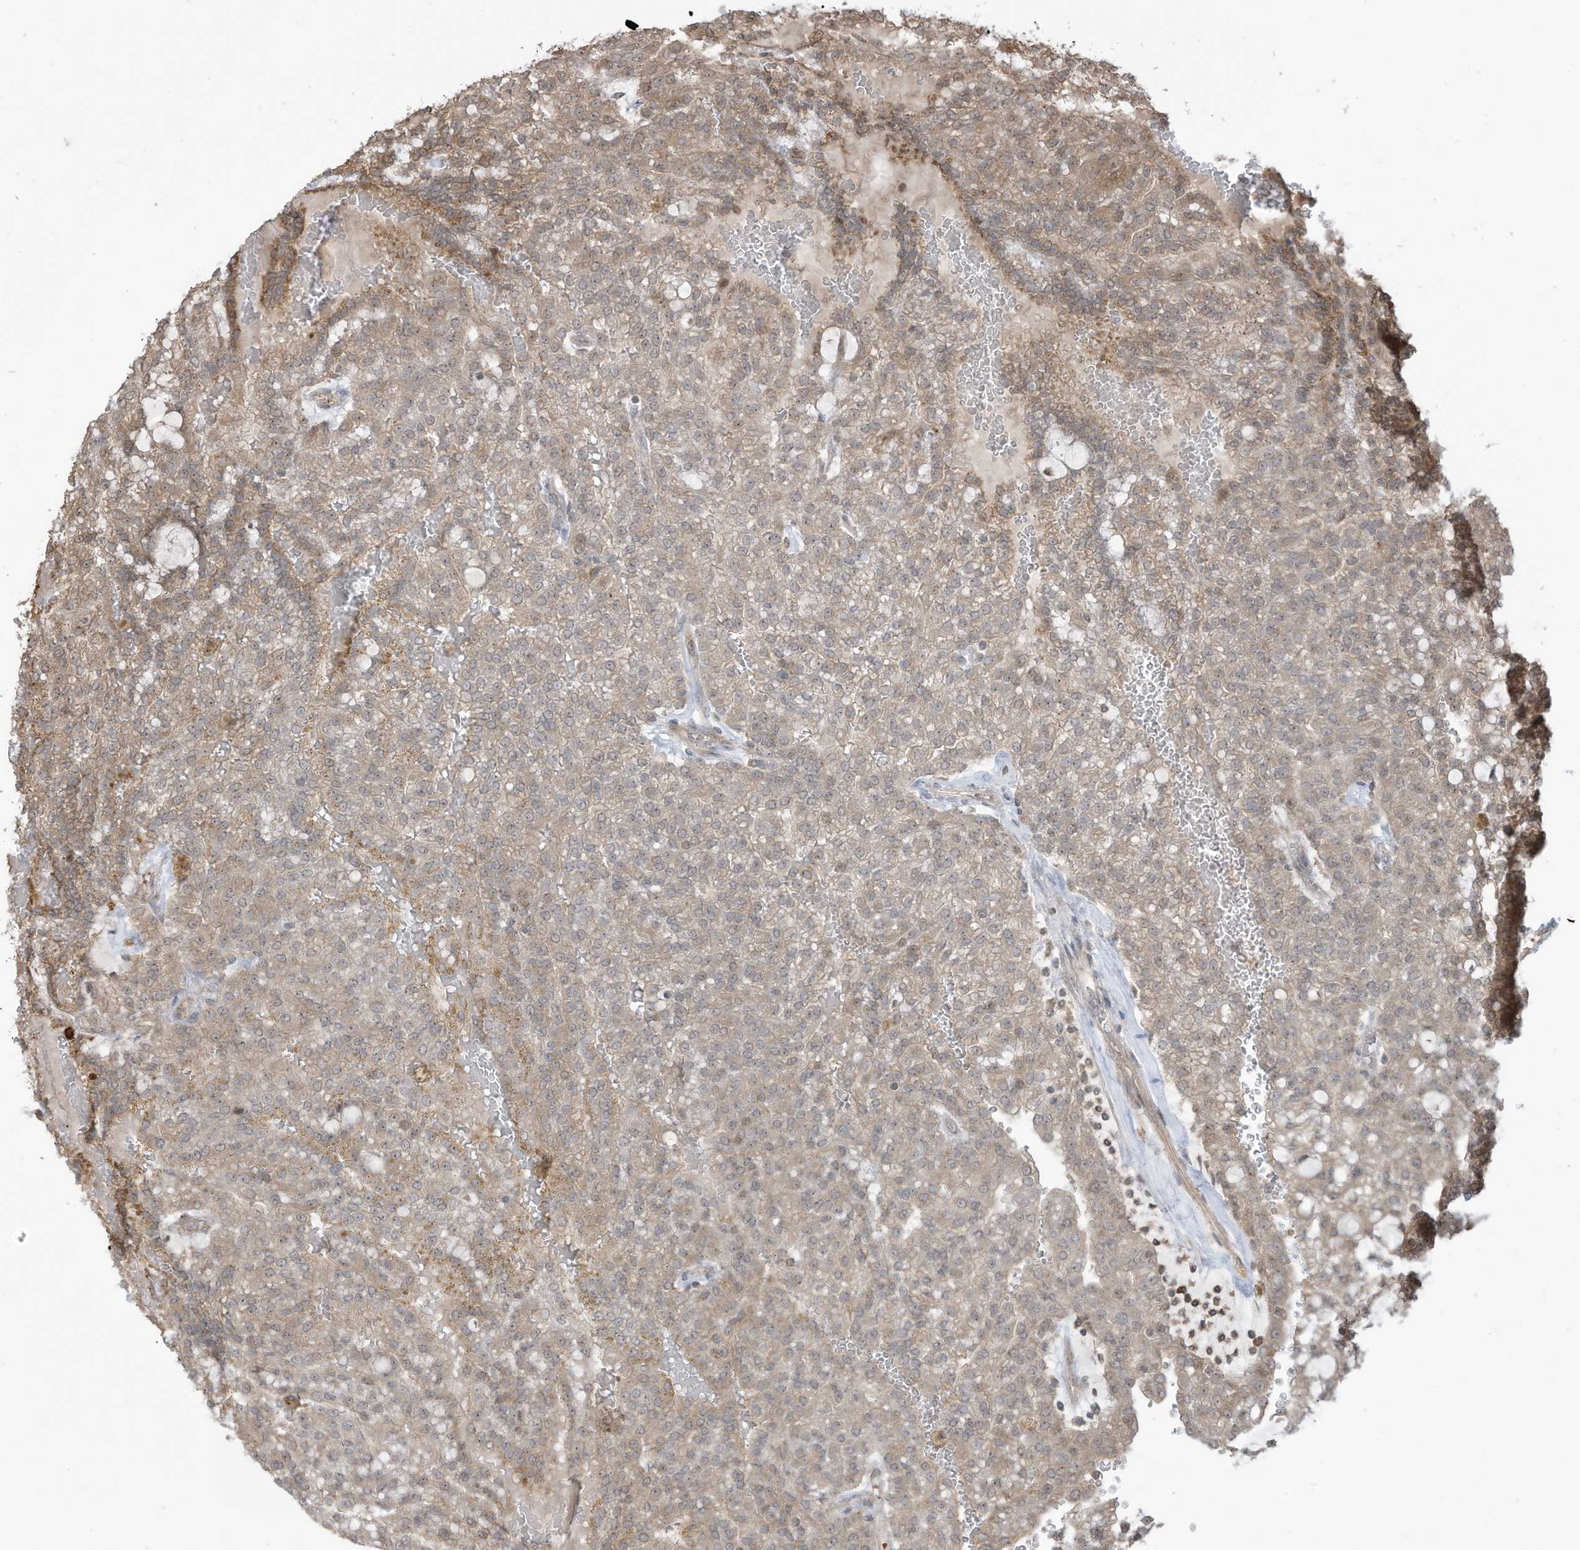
{"staining": {"intensity": "weak", "quantity": "<25%", "location": "cytoplasmic/membranous"}, "tissue": "renal cancer", "cell_type": "Tumor cells", "image_type": "cancer", "snomed": [{"axis": "morphology", "description": "Adenocarcinoma, NOS"}, {"axis": "topography", "description": "Kidney"}], "caption": "The immunohistochemistry photomicrograph has no significant positivity in tumor cells of renal cancer (adenocarcinoma) tissue.", "gene": "CARF", "patient": {"sex": "male", "age": 63}}